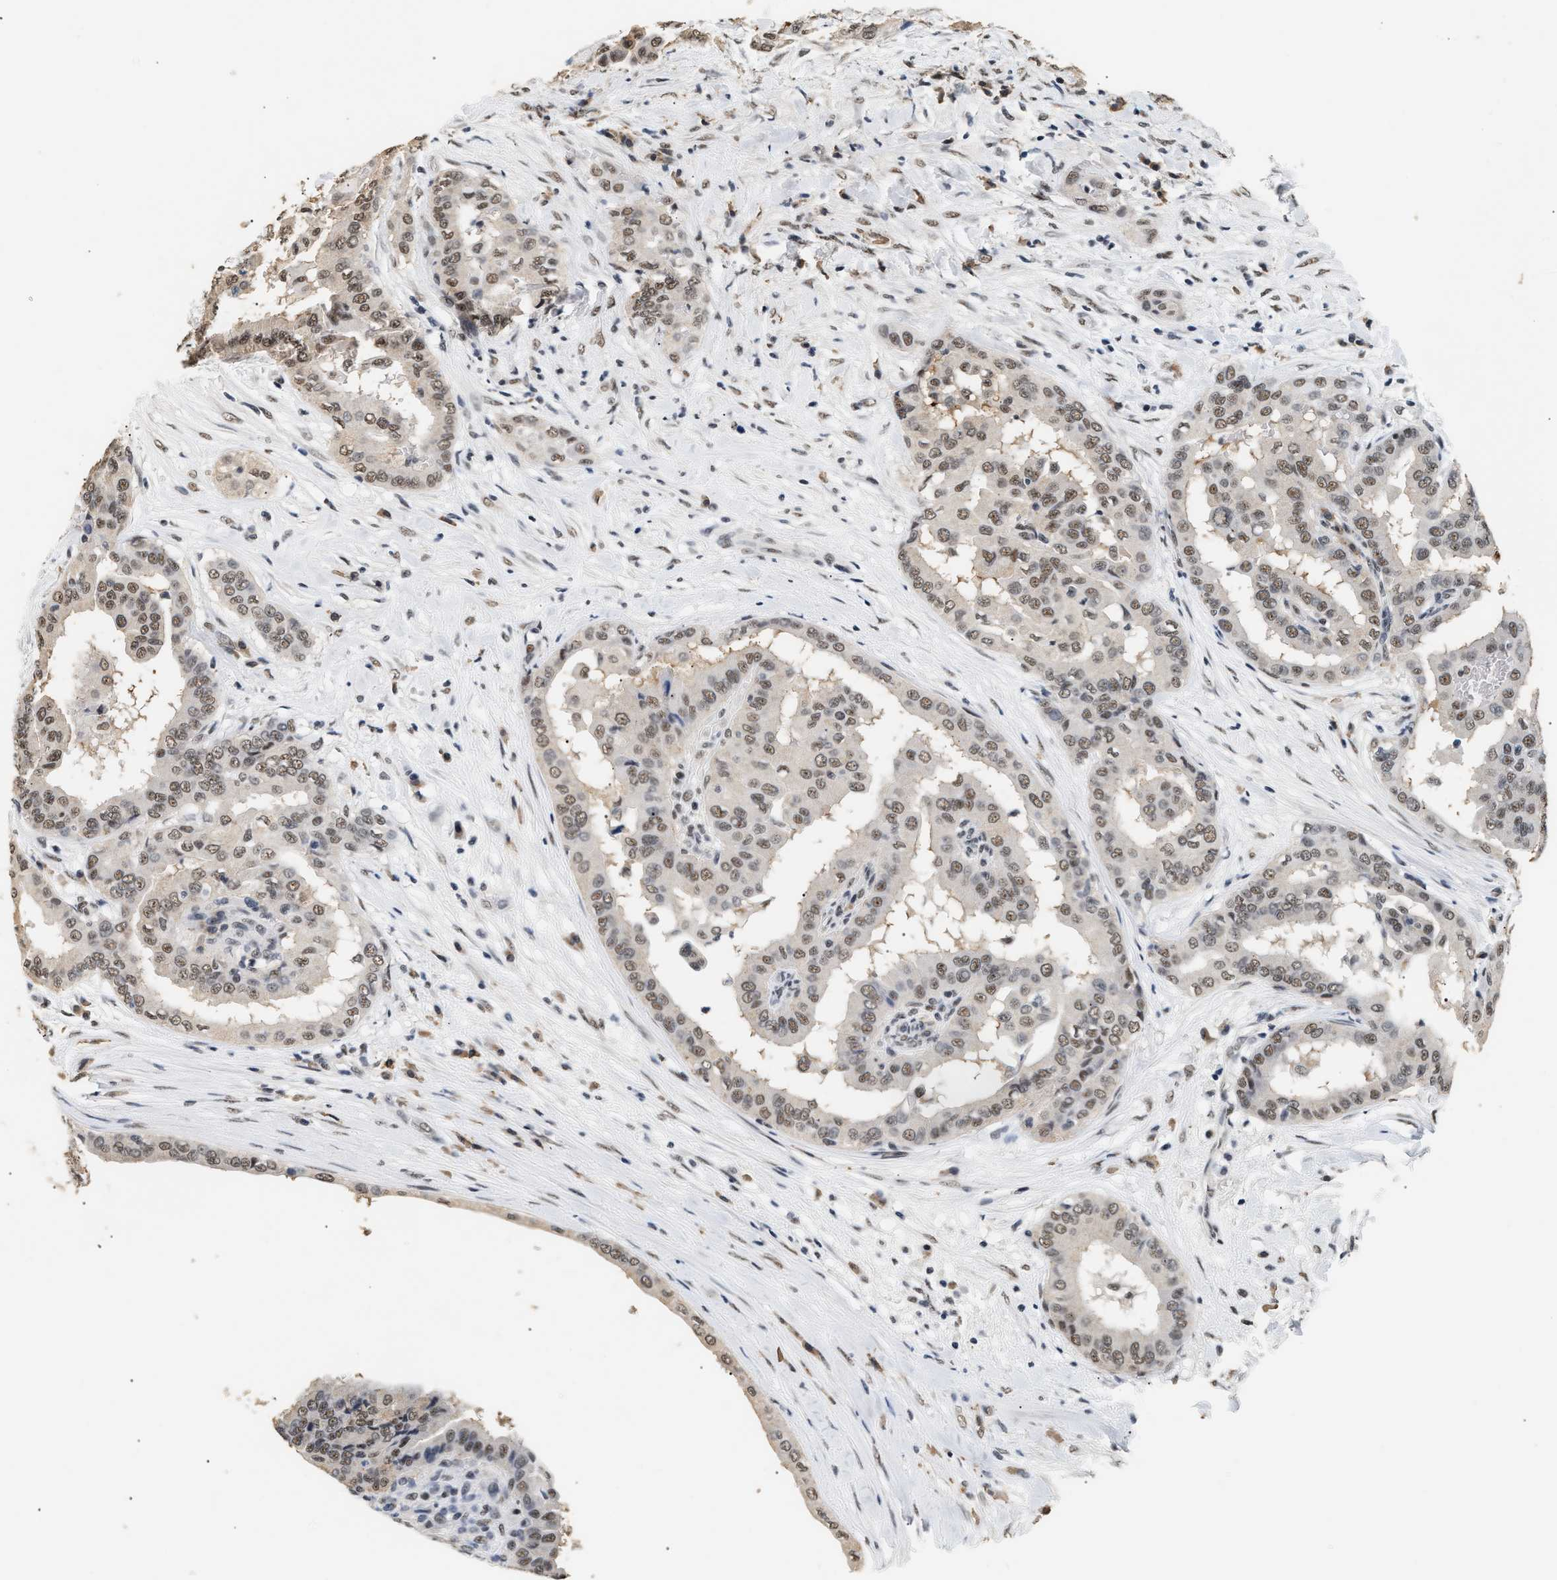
{"staining": {"intensity": "weak", "quantity": ">75%", "location": "nuclear"}, "tissue": "thyroid cancer", "cell_type": "Tumor cells", "image_type": "cancer", "snomed": [{"axis": "morphology", "description": "Papillary adenocarcinoma, NOS"}, {"axis": "topography", "description": "Thyroid gland"}], "caption": "The image demonstrates staining of papillary adenocarcinoma (thyroid), revealing weak nuclear protein staining (brown color) within tumor cells.", "gene": "THOC1", "patient": {"sex": "male", "age": 33}}